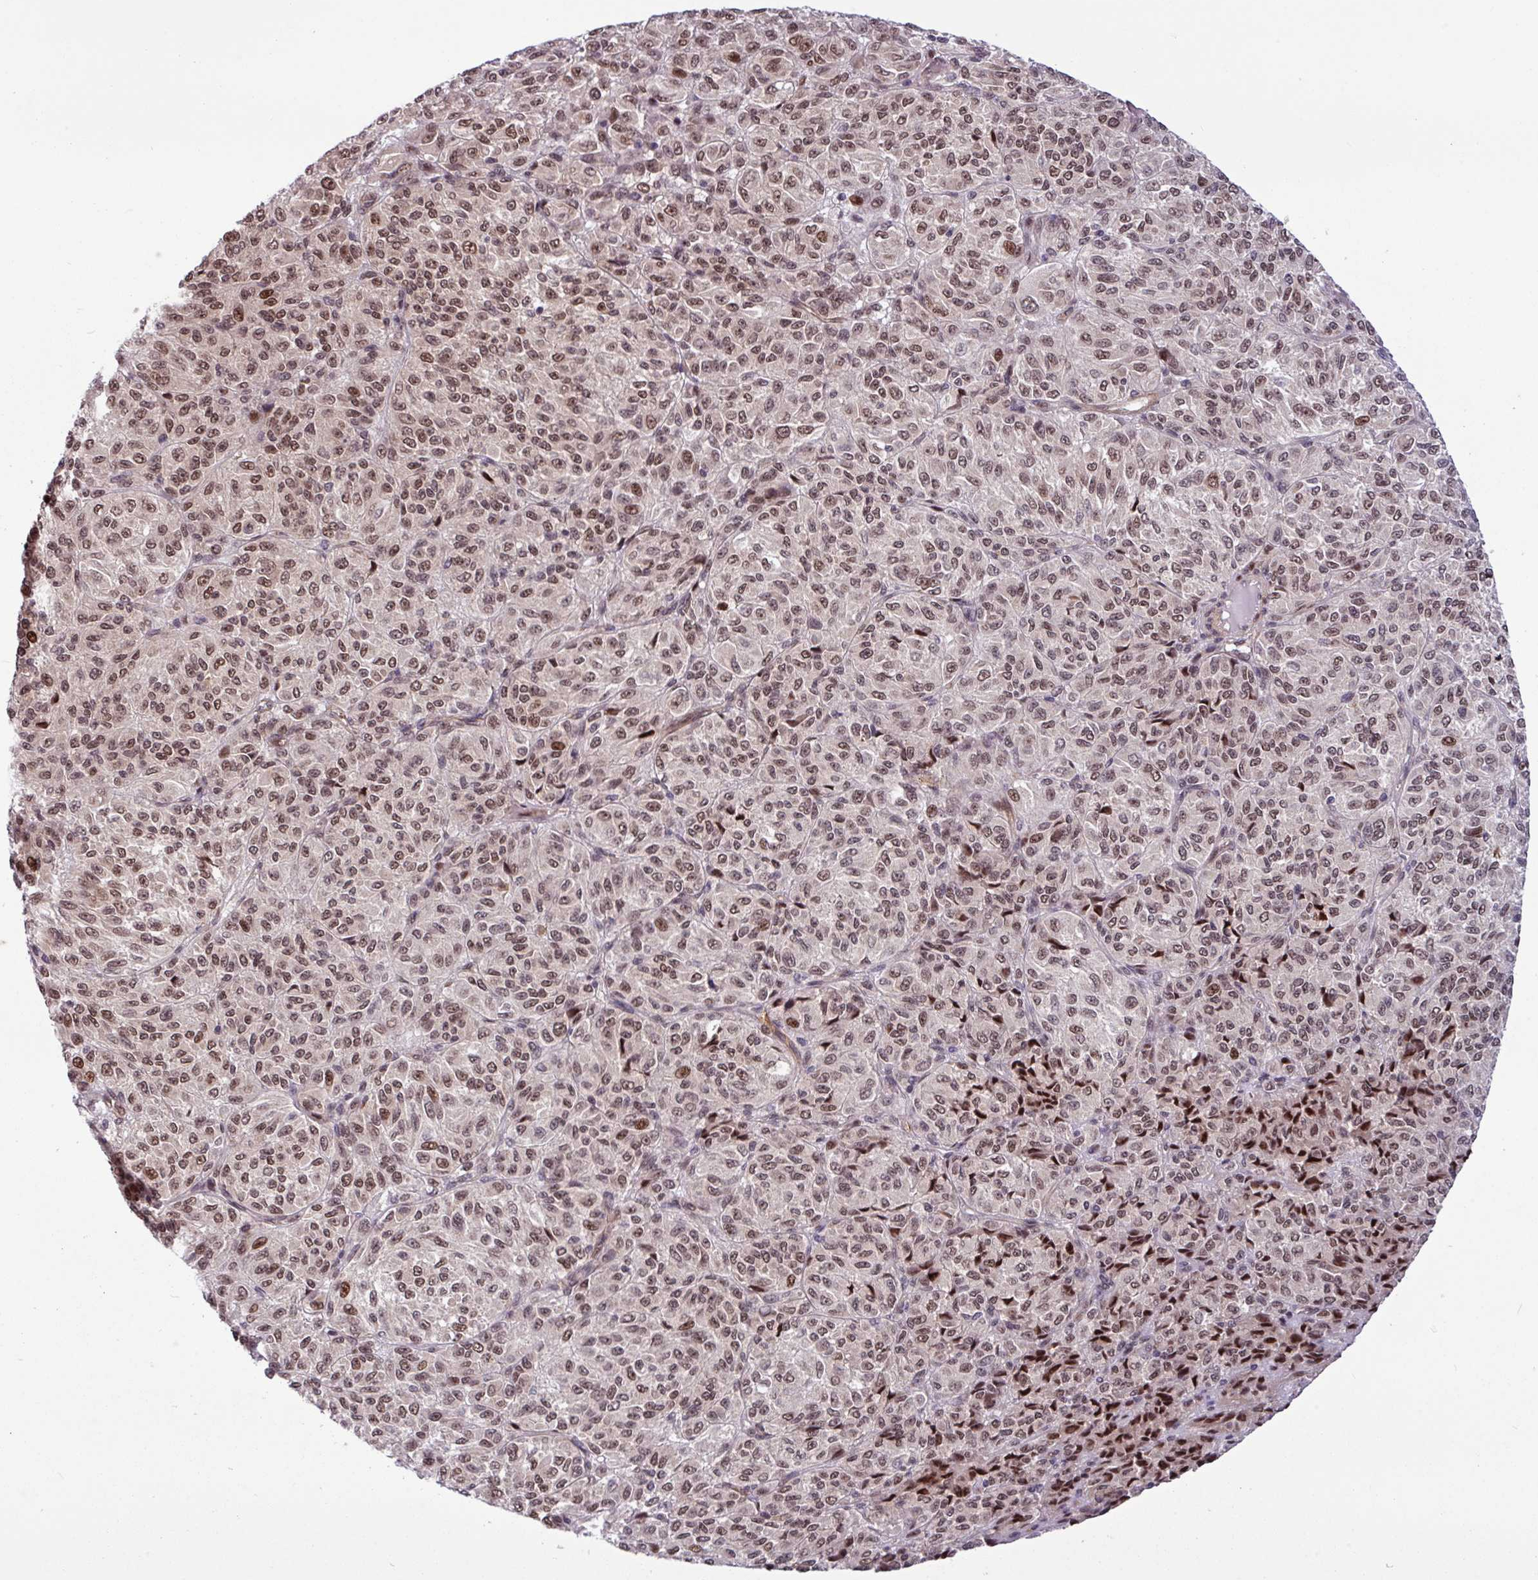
{"staining": {"intensity": "moderate", "quantity": ">75%", "location": "nuclear"}, "tissue": "melanoma", "cell_type": "Tumor cells", "image_type": "cancer", "snomed": [{"axis": "morphology", "description": "Malignant melanoma, Metastatic site"}, {"axis": "topography", "description": "Brain"}], "caption": "Human melanoma stained for a protein (brown) exhibits moderate nuclear positive positivity in about >75% of tumor cells.", "gene": "C7orf50", "patient": {"sex": "female", "age": 56}}